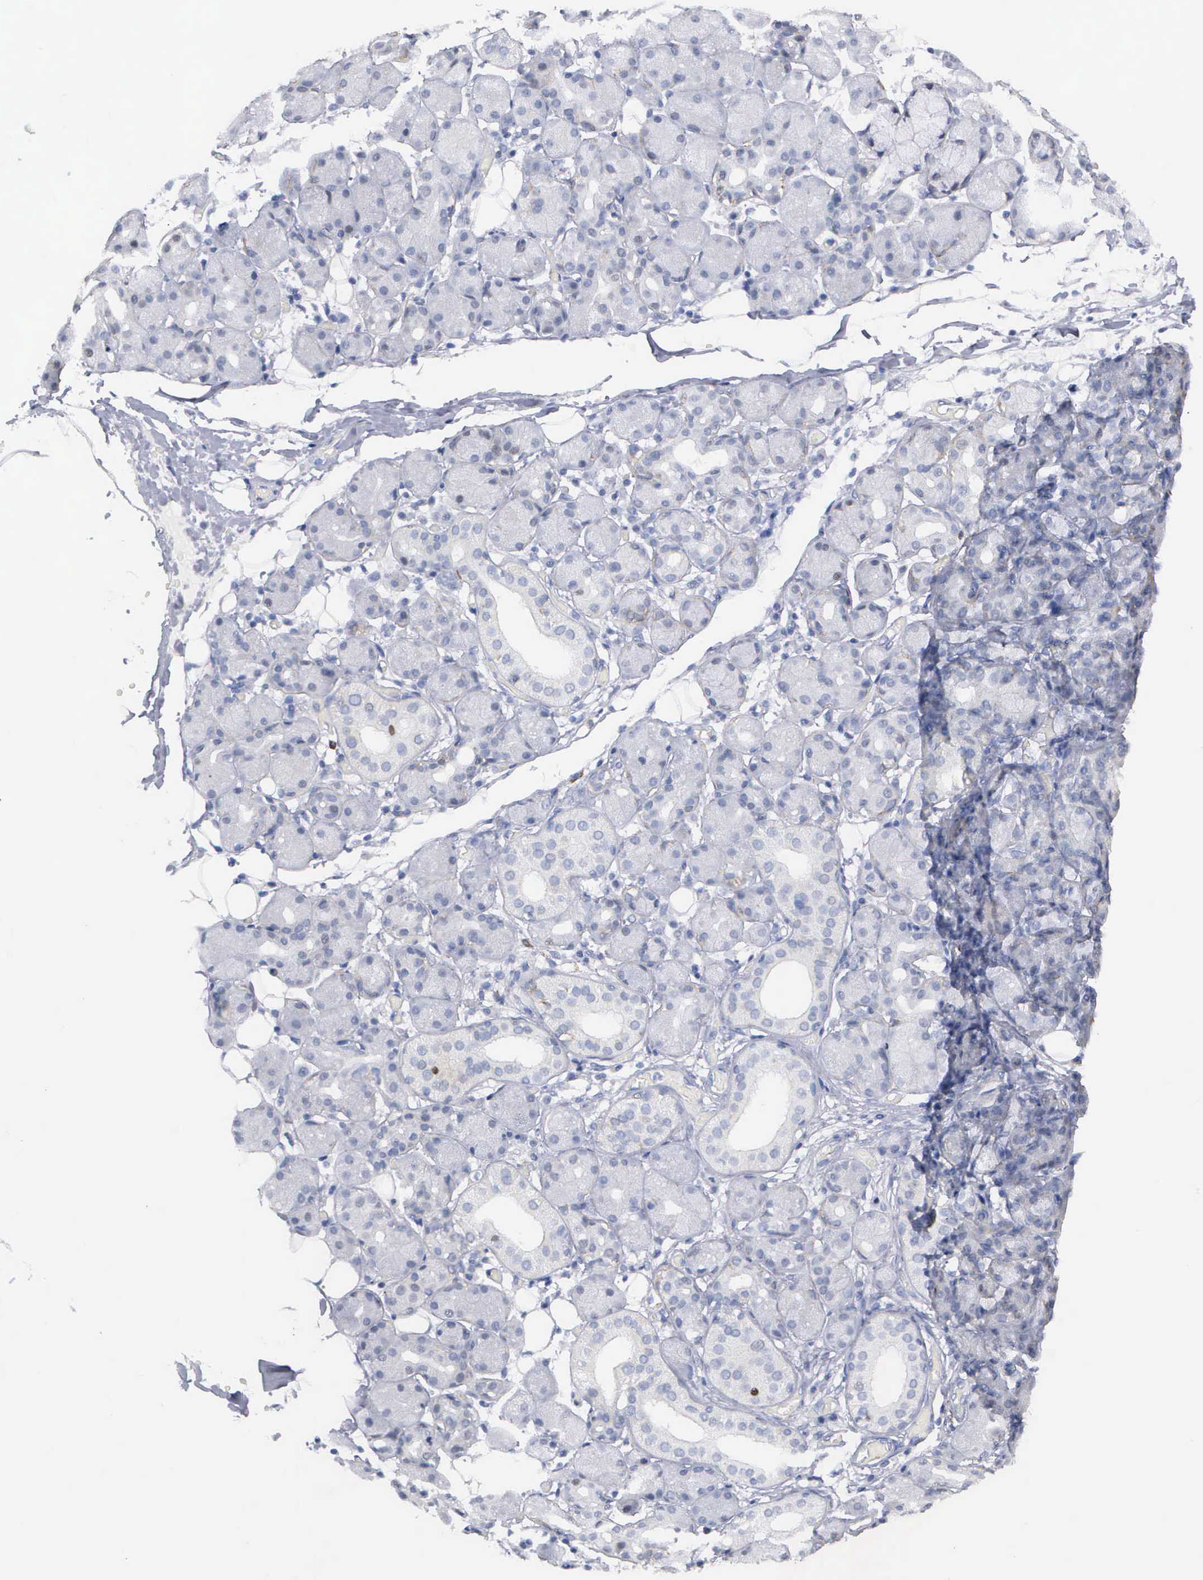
{"staining": {"intensity": "negative", "quantity": "none", "location": "none"}, "tissue": "salivary gland", "cell_type": "Glandular cells", "image_type": "normal", "snomed": [{"axis": "morphology", "description": "Normal tissue, NOS"}, {"axis": "topography", "description": "Salivary gland"}, {"axis": "topography", "description": "Peripheral nerve tissue"}], "caption": "Normal salivary gland was stained to show a protein in brown. There is no significant expression in glandular cells.", "gene": "ELFN2", "patient": {"sex": "male", "age": 62}}